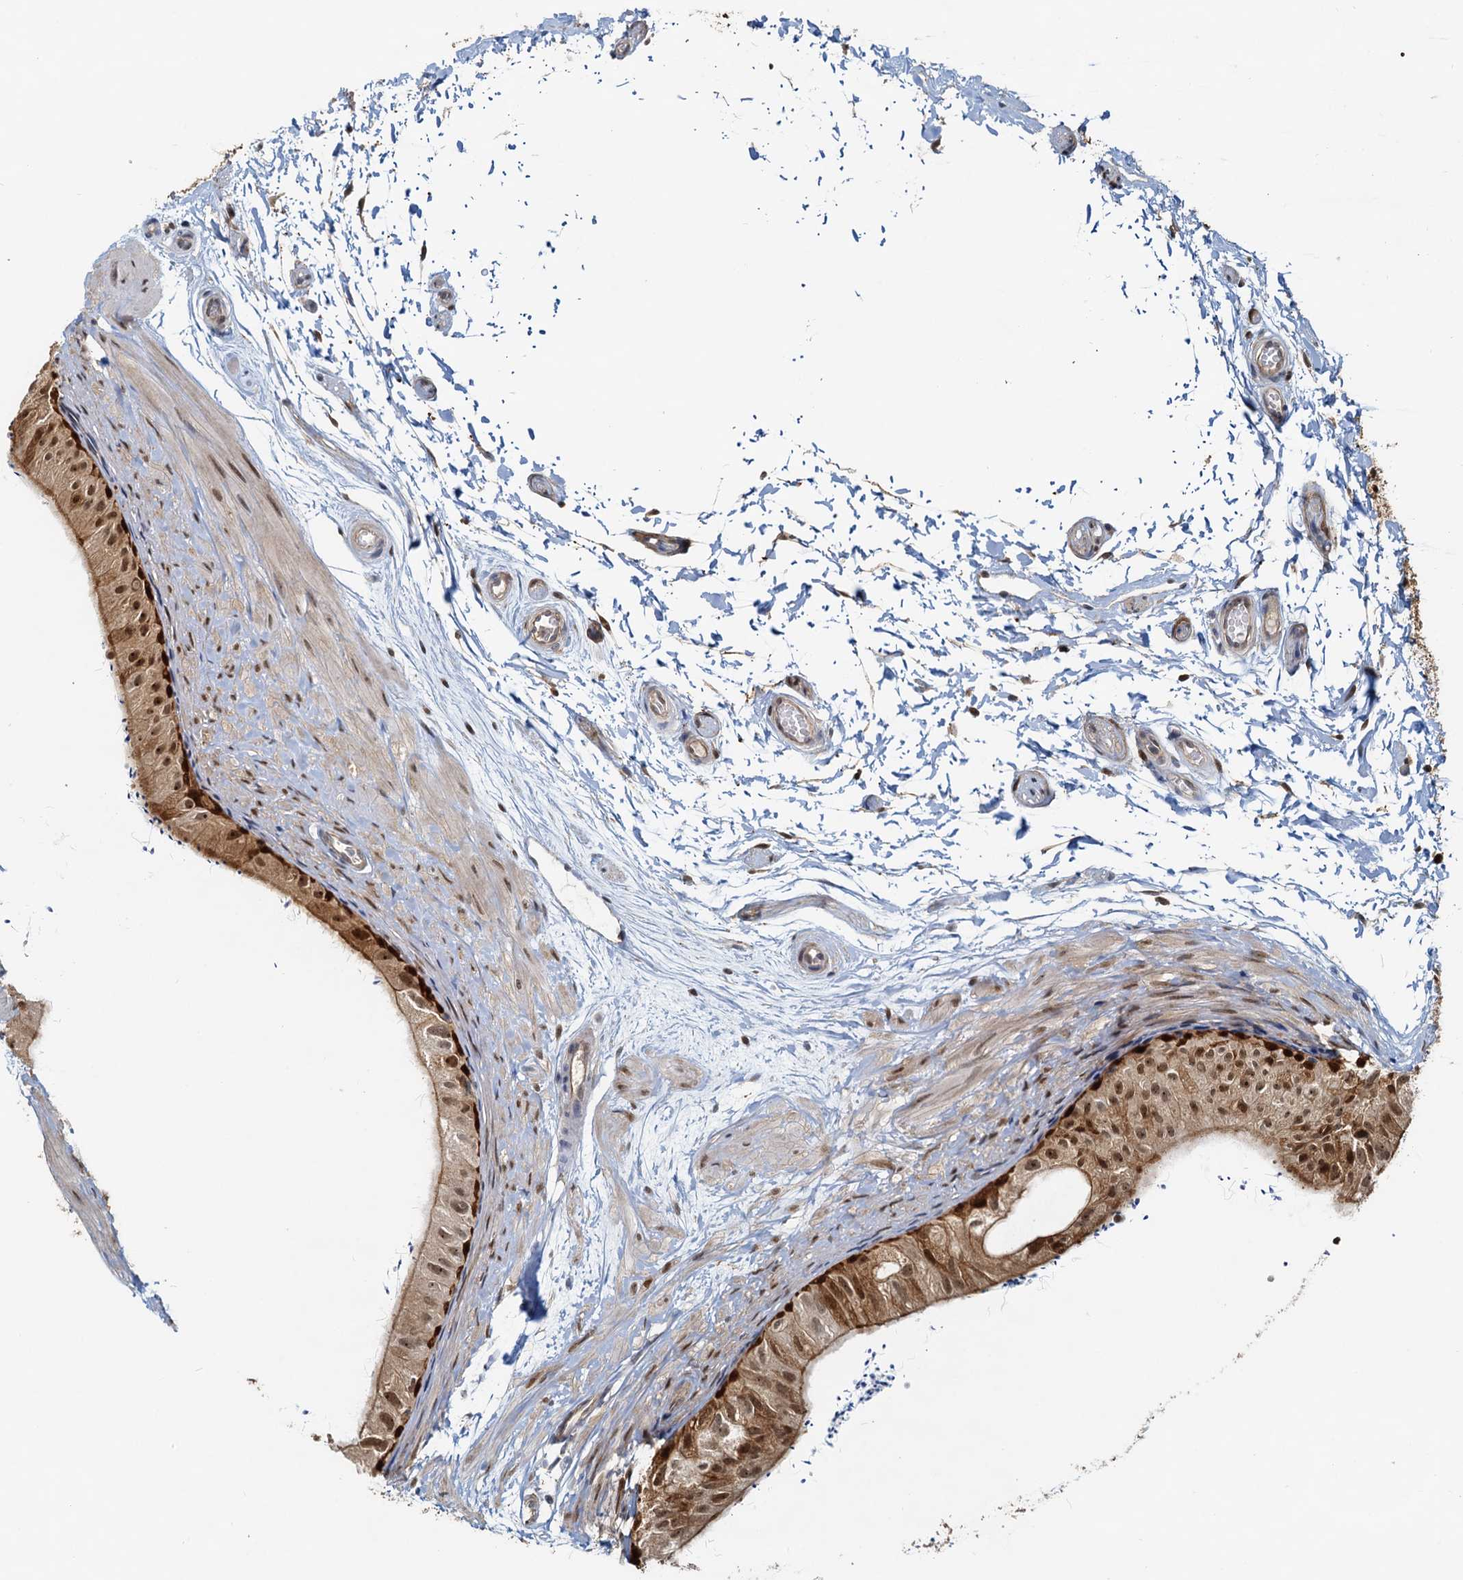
{"staining": {"intensity": "strong", "quantity": ">75%", "location": "cytoplasmic/membranous,nuclear"}, "tissue": "epididymis", "cell_type": "Glandular cells", "image_type": "normal", "snomed": [{"axis": "morphology", "description": "Normal tissue, NOS"}, {"axis": "topography", "description": "Epididymis"}], "caption": "Immunohistochemistry (IHC) of normal epididymis exhibits high levels of strong cytoplasmic/membranous,nuclear expression in about >75% of glandular cells. The staining was performed using DAB to visualize the protein expression in brown, while the nuclei were stained in blue with hematoxylin (Magnification: 20x).", "gene": "SPINDOC", "patient": {"sex": "male", "age": 50}}